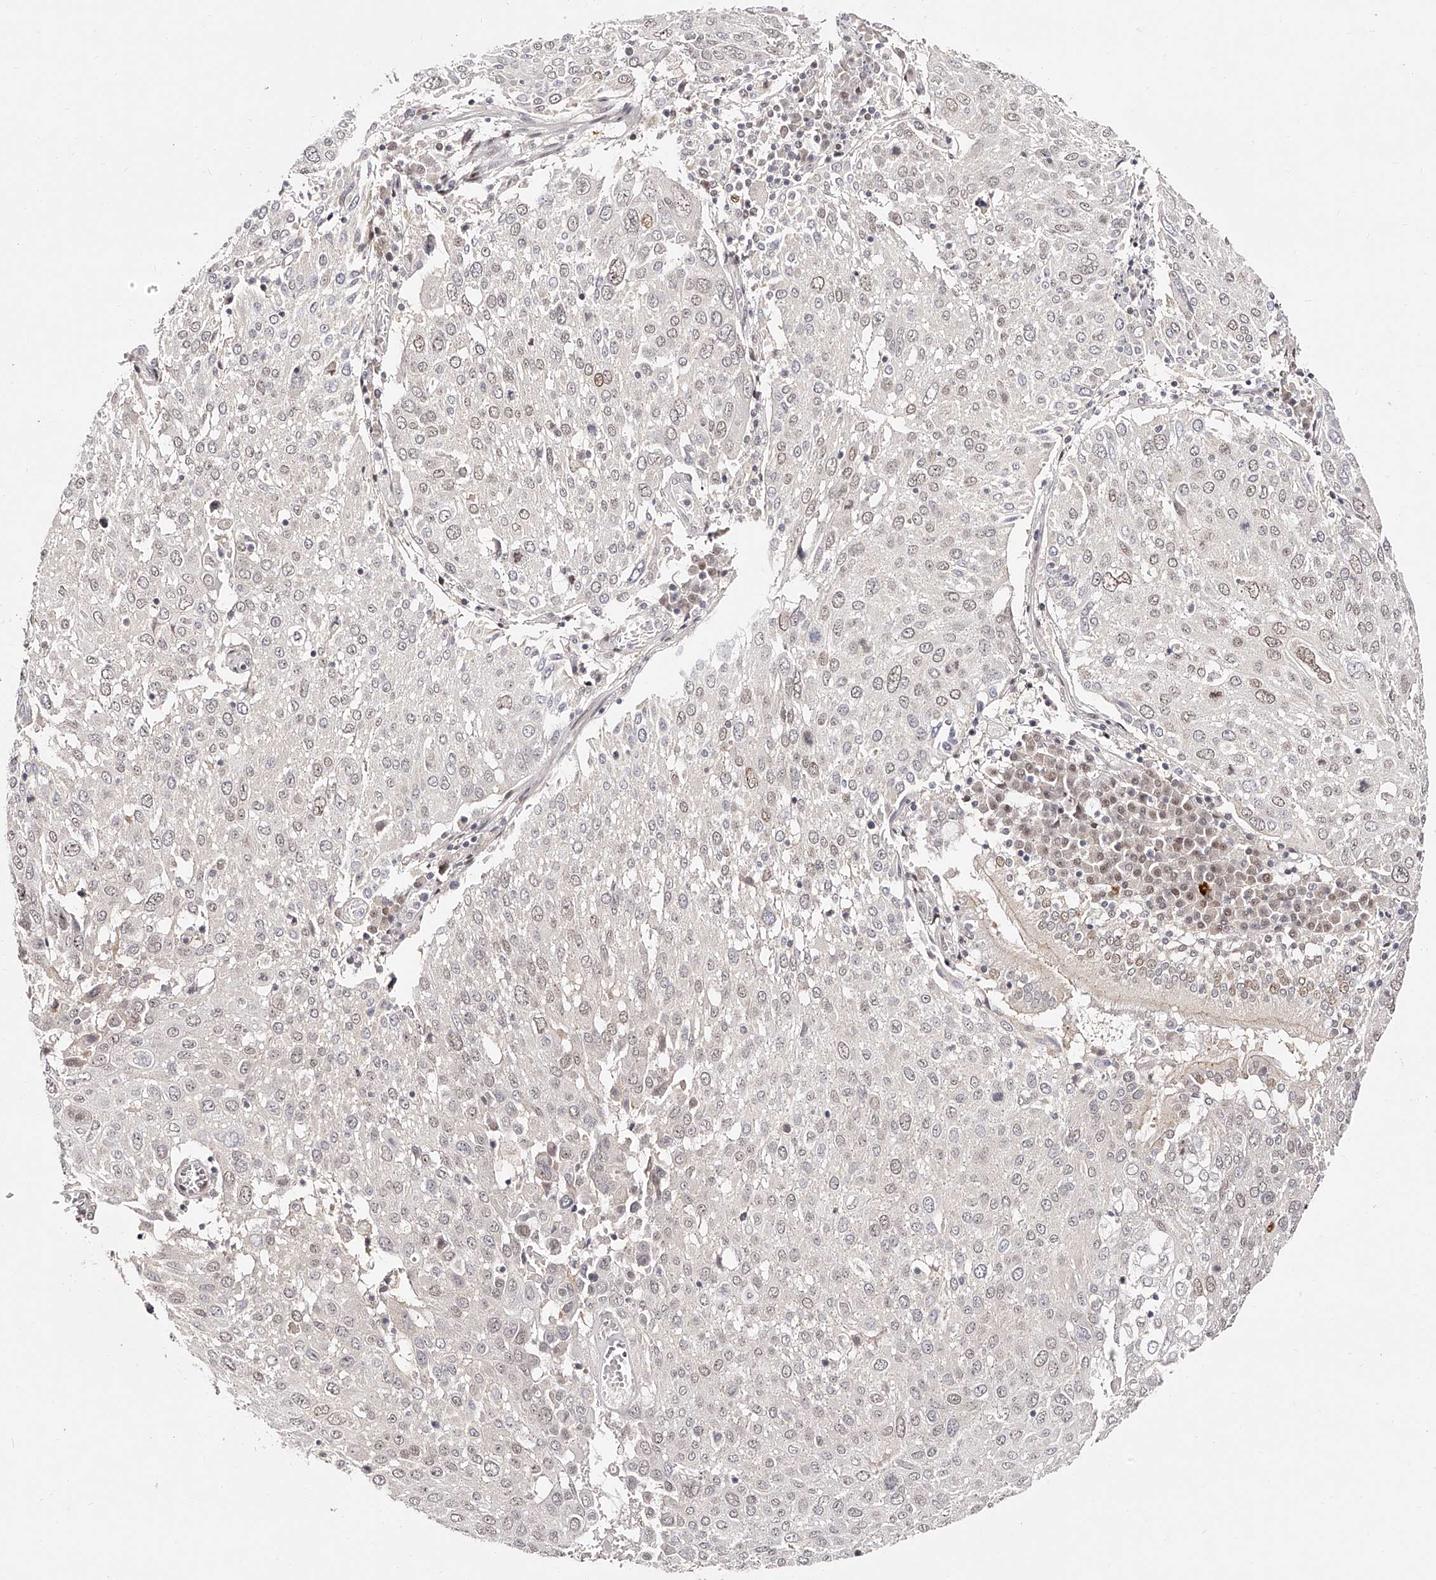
{"staining": {"intensity": "weak", "quantity": "25%-75%", "location": "nuclear"}, "tissue": "lung cancer", "cell_type": "Tumor cells", "image_type": "cancer", "snomed": [{"axis": "morphology", "description": "Squamous cell carcinoma, NOS"}, {"axis": "topography", "description": "Lung"}], "caption": "Immunohistochemistry of lung cancer shows low levels of weak nuclear staining in about 25%-75% of tumor cells.", "gene": "USF3", "patient": {"sex": "male", "age": 65}}